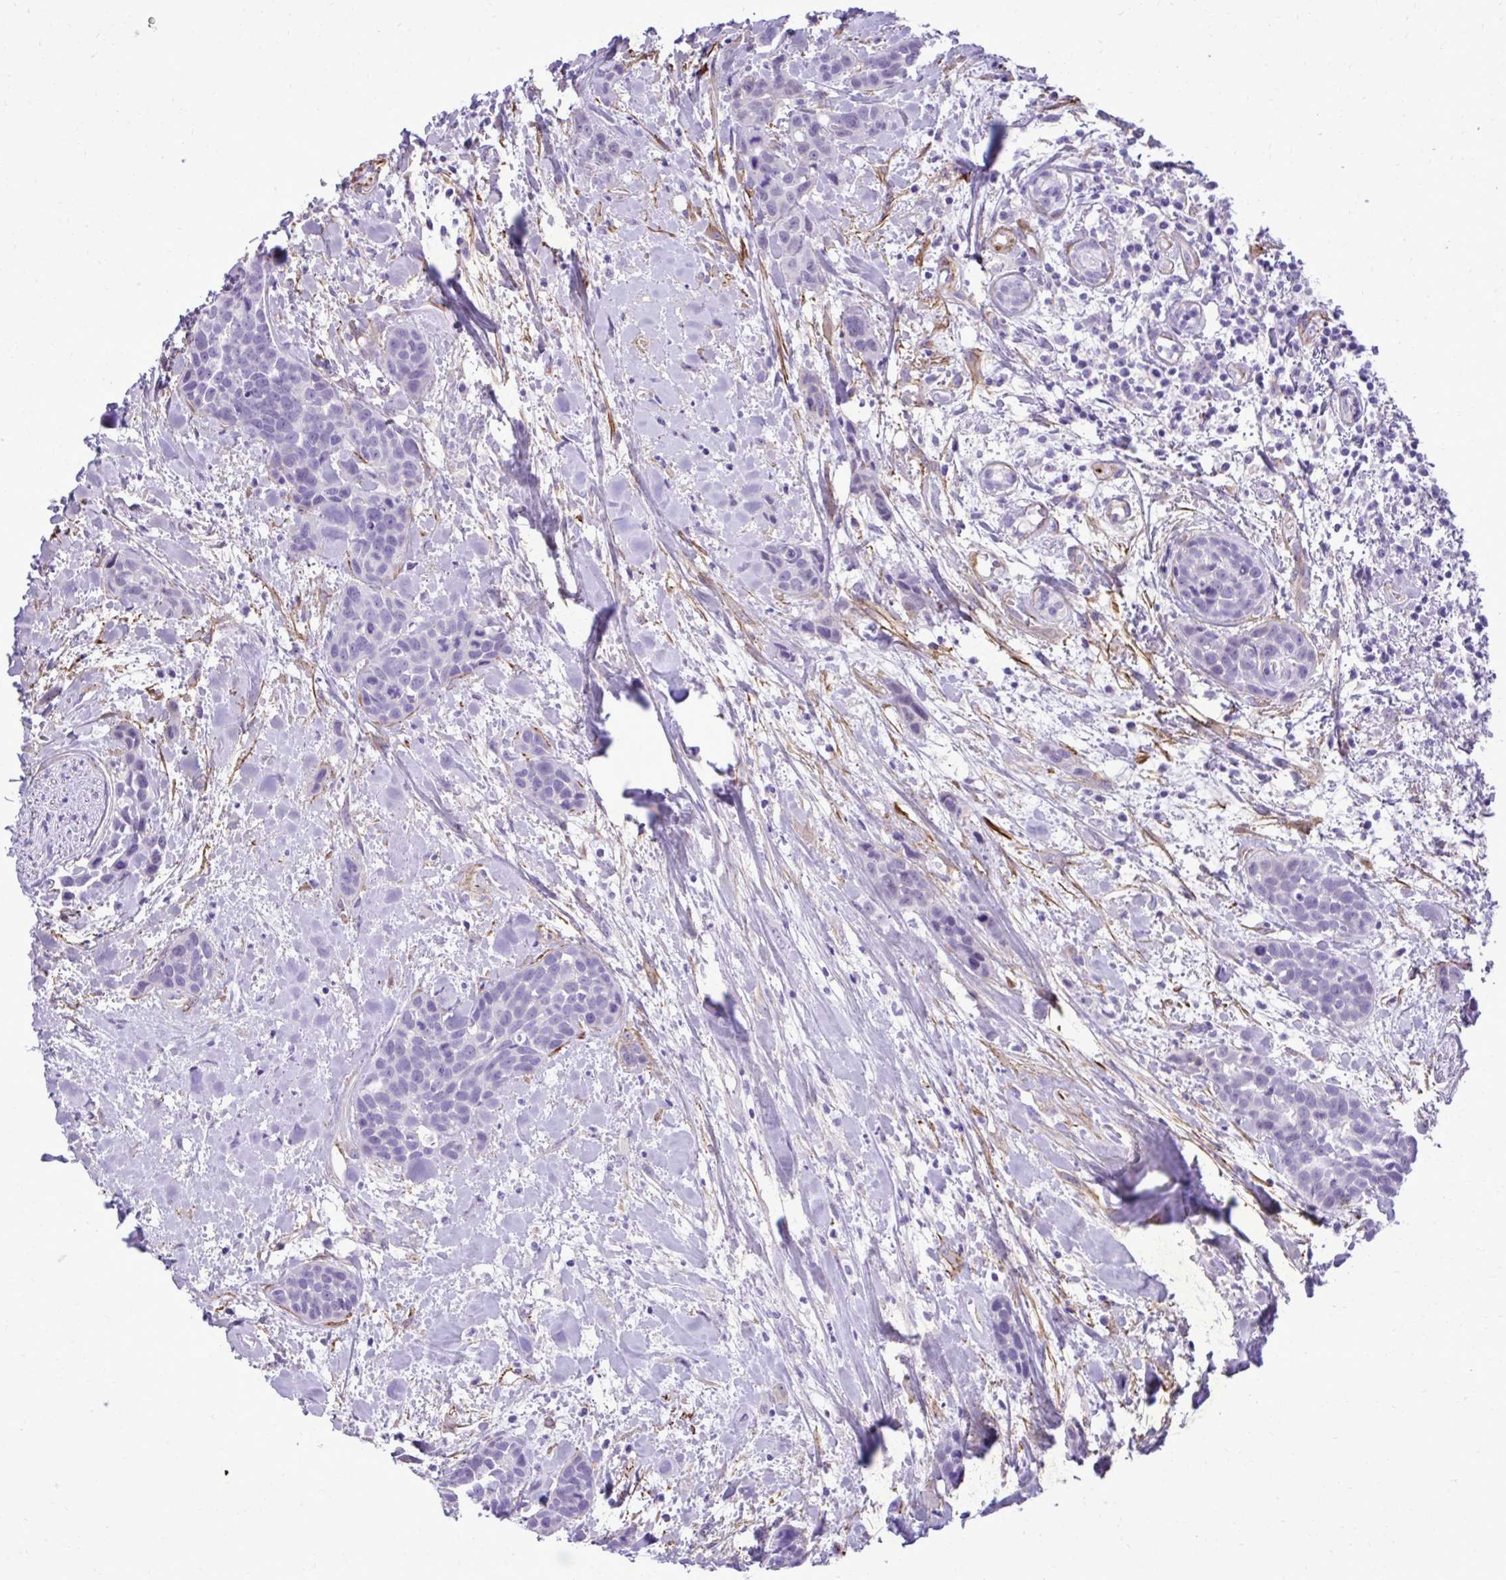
{"staining": {"intensity": "negative", "quantity": "none", "location": "none"}, "tissue": "head and neck cancer", "cell_type": "Tumor cells", "image_type": "cancer", "snomed": [{"axis": "morphology", "description": "Squamous cell carcinoma, NOS"}, {"axis": "topography", "description": "Head-Neck"}], "caption": "High magnification brightfield microscopy of head and neck squamous cell carcinoma stained with DAB (brown) and counterstained with hematoxylin (blue): tumor cells show no significant expression.", "gene": "PITPNM3", "patient": {"sex": "female", "age": 50}}